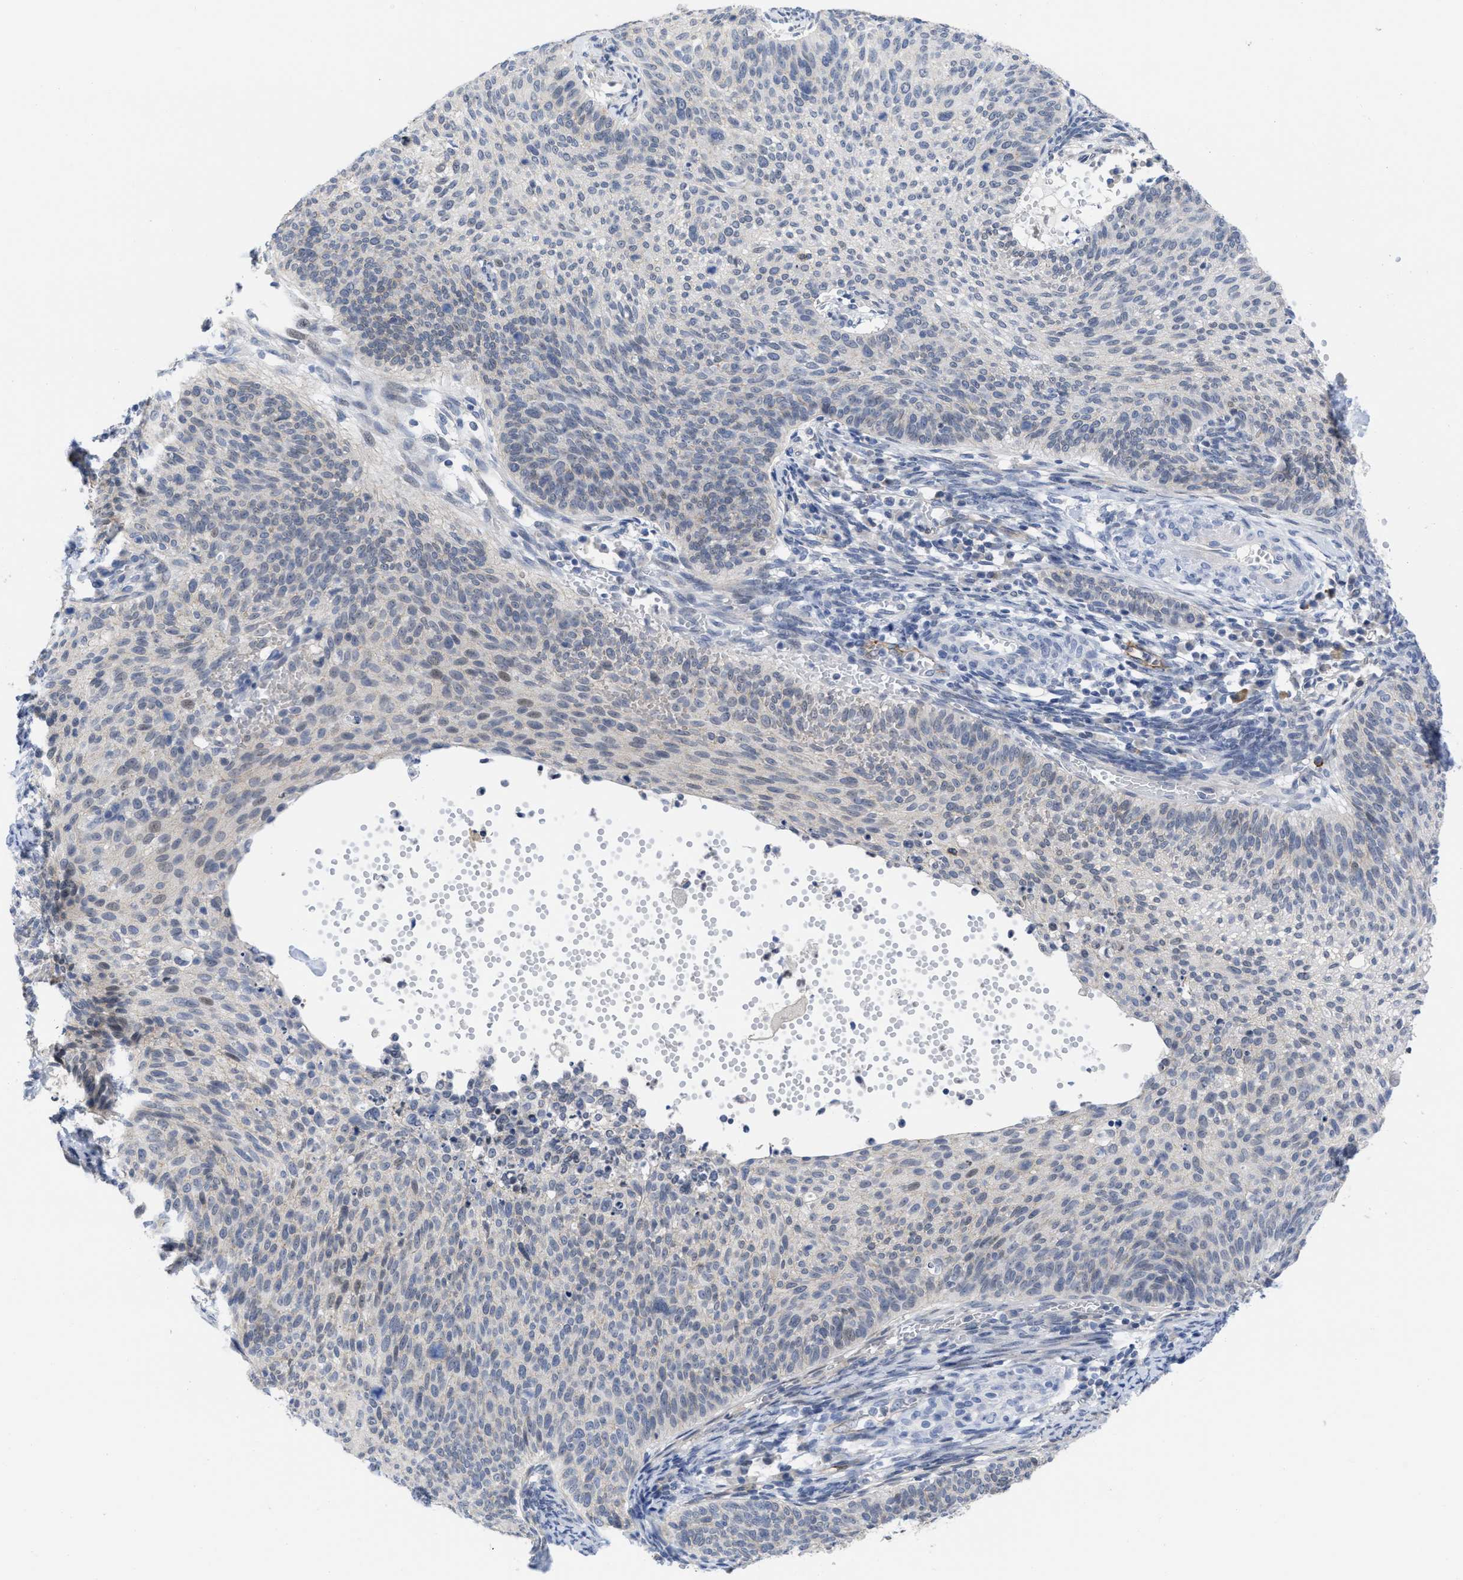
{"staining": {"intensity": "weak", "quantity": "<25%", "location": "nuclear"}, "tissue": "cervical cancer", "cell_type": "Tumor cells", "image_type": "cancer", "snomed": [{"axis": "morphology", "description": "Squamous cell carcinoma, NOS"}, {"axis": "topography", "description": "Cervix"}], "caption": "An image of cervical squamous cell carcinoma stained for a protein reveals no brown staining in tumor cells.", "gene": "ACKR1", "patient": {"sex": "female", "age": 70}}